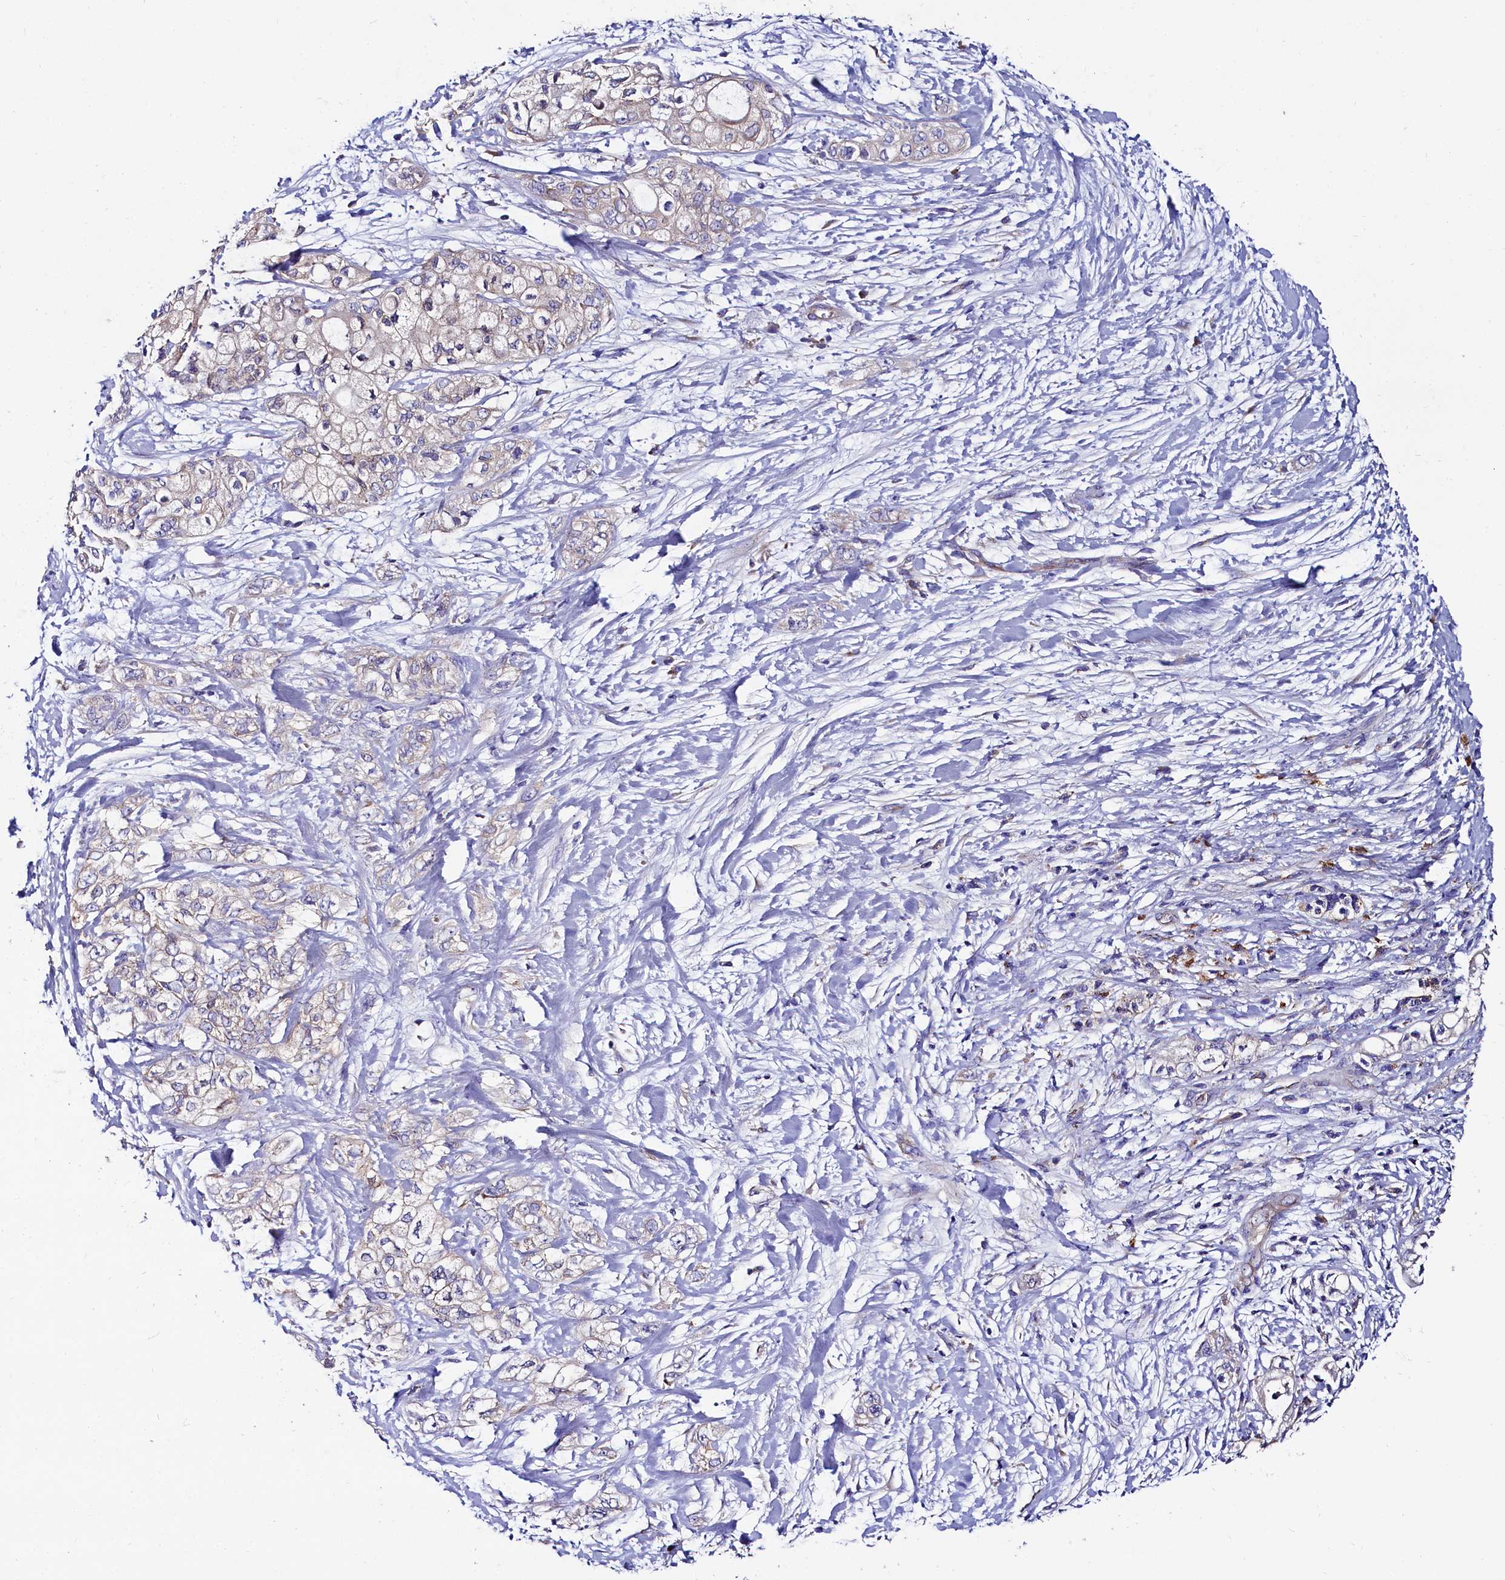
{"staining": {"intensity": "negative", "quantity": "none", "location": "none"}, "tissue": "pancreatic cancer", "cell_type": "Tumor cells", "image_type": "cancer", "snomed": [{"axis": "morphology", "description": "Adenocarcinoma, NOS"}, {"axis": "topography", "description": "Pancreas"}], "caption": "Immunohistochemistry (IHC) micrograph of adenocarcinoma (pancreatic) stained for a protein (brown), which exhibits no positivity in tumor cells. (Stains: DAB (3,3'-diaminobenzidine) immunohistochemistry (IHC) with hematoxylin counter stain, Microscopy: brightfield microscopy at high magnification).", "gene": "QARS1", "patient": {"sex": "male", "age": 70}}